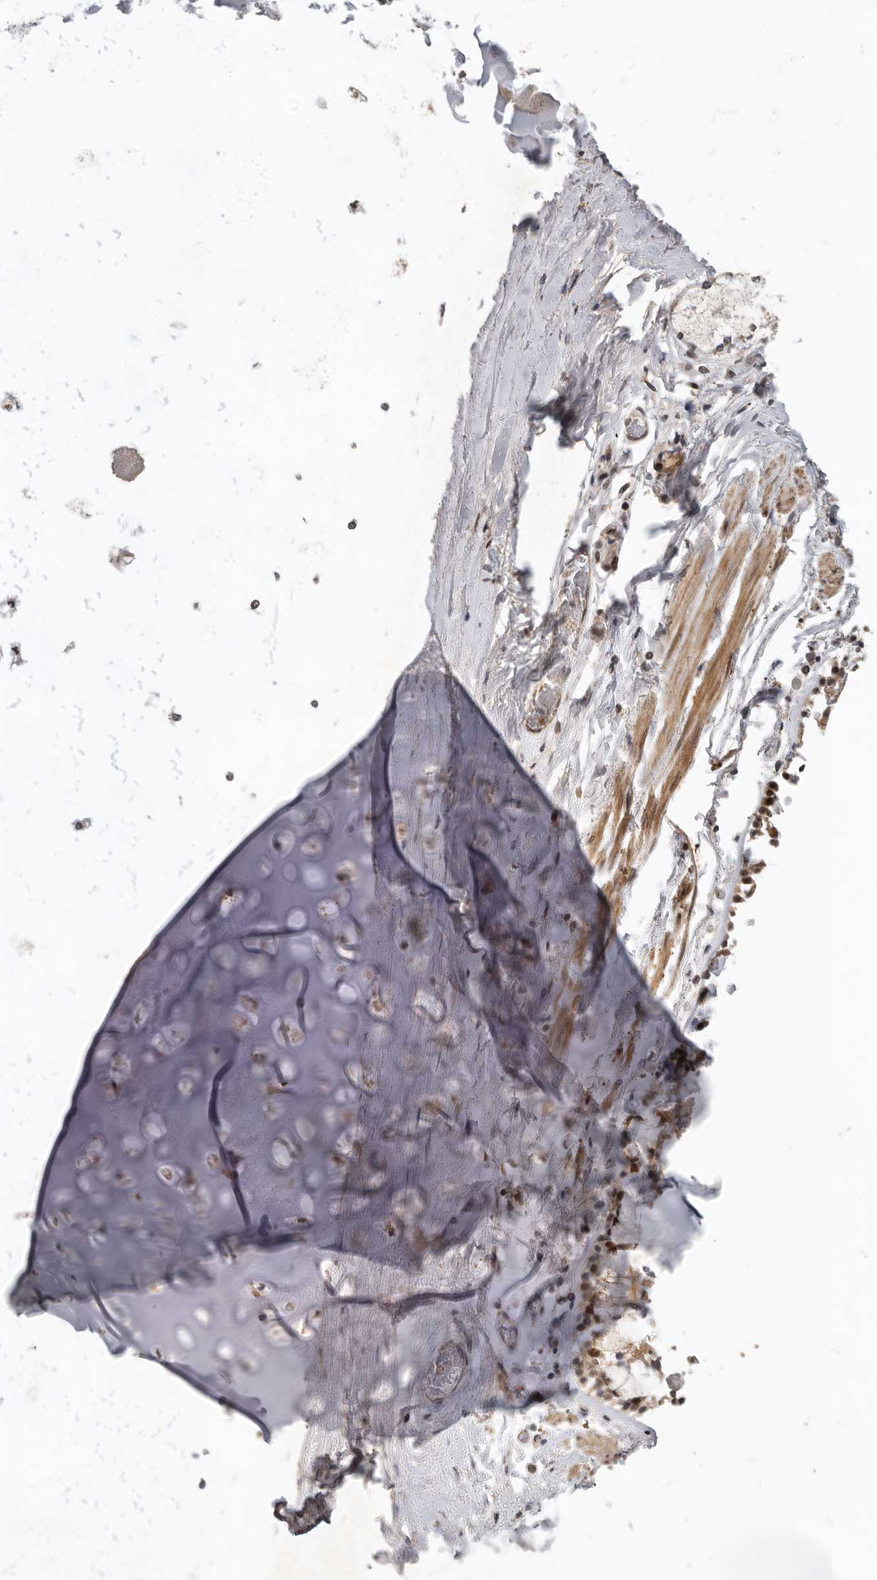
{"staining": {"intensity": "negative", "quantity": "none", "location": "none"}, "tissue": "adipose tissue", "cell_type": "Adipocytes", "image_type": "normal", "snomed": [{"axis": "morphology", "description": "Normal tissue, NOS"}, {"axis": "topography", "description": "Cartilage tissue"}, {"axis": "topography", "description": "Lung"}], "caption": "Immunohistochemical staining of benign human adipose tissue exhibits no significant positivity in adipocytes.", "gene": "HENMT1", "patient": {"sex": "female", "age": 77}}